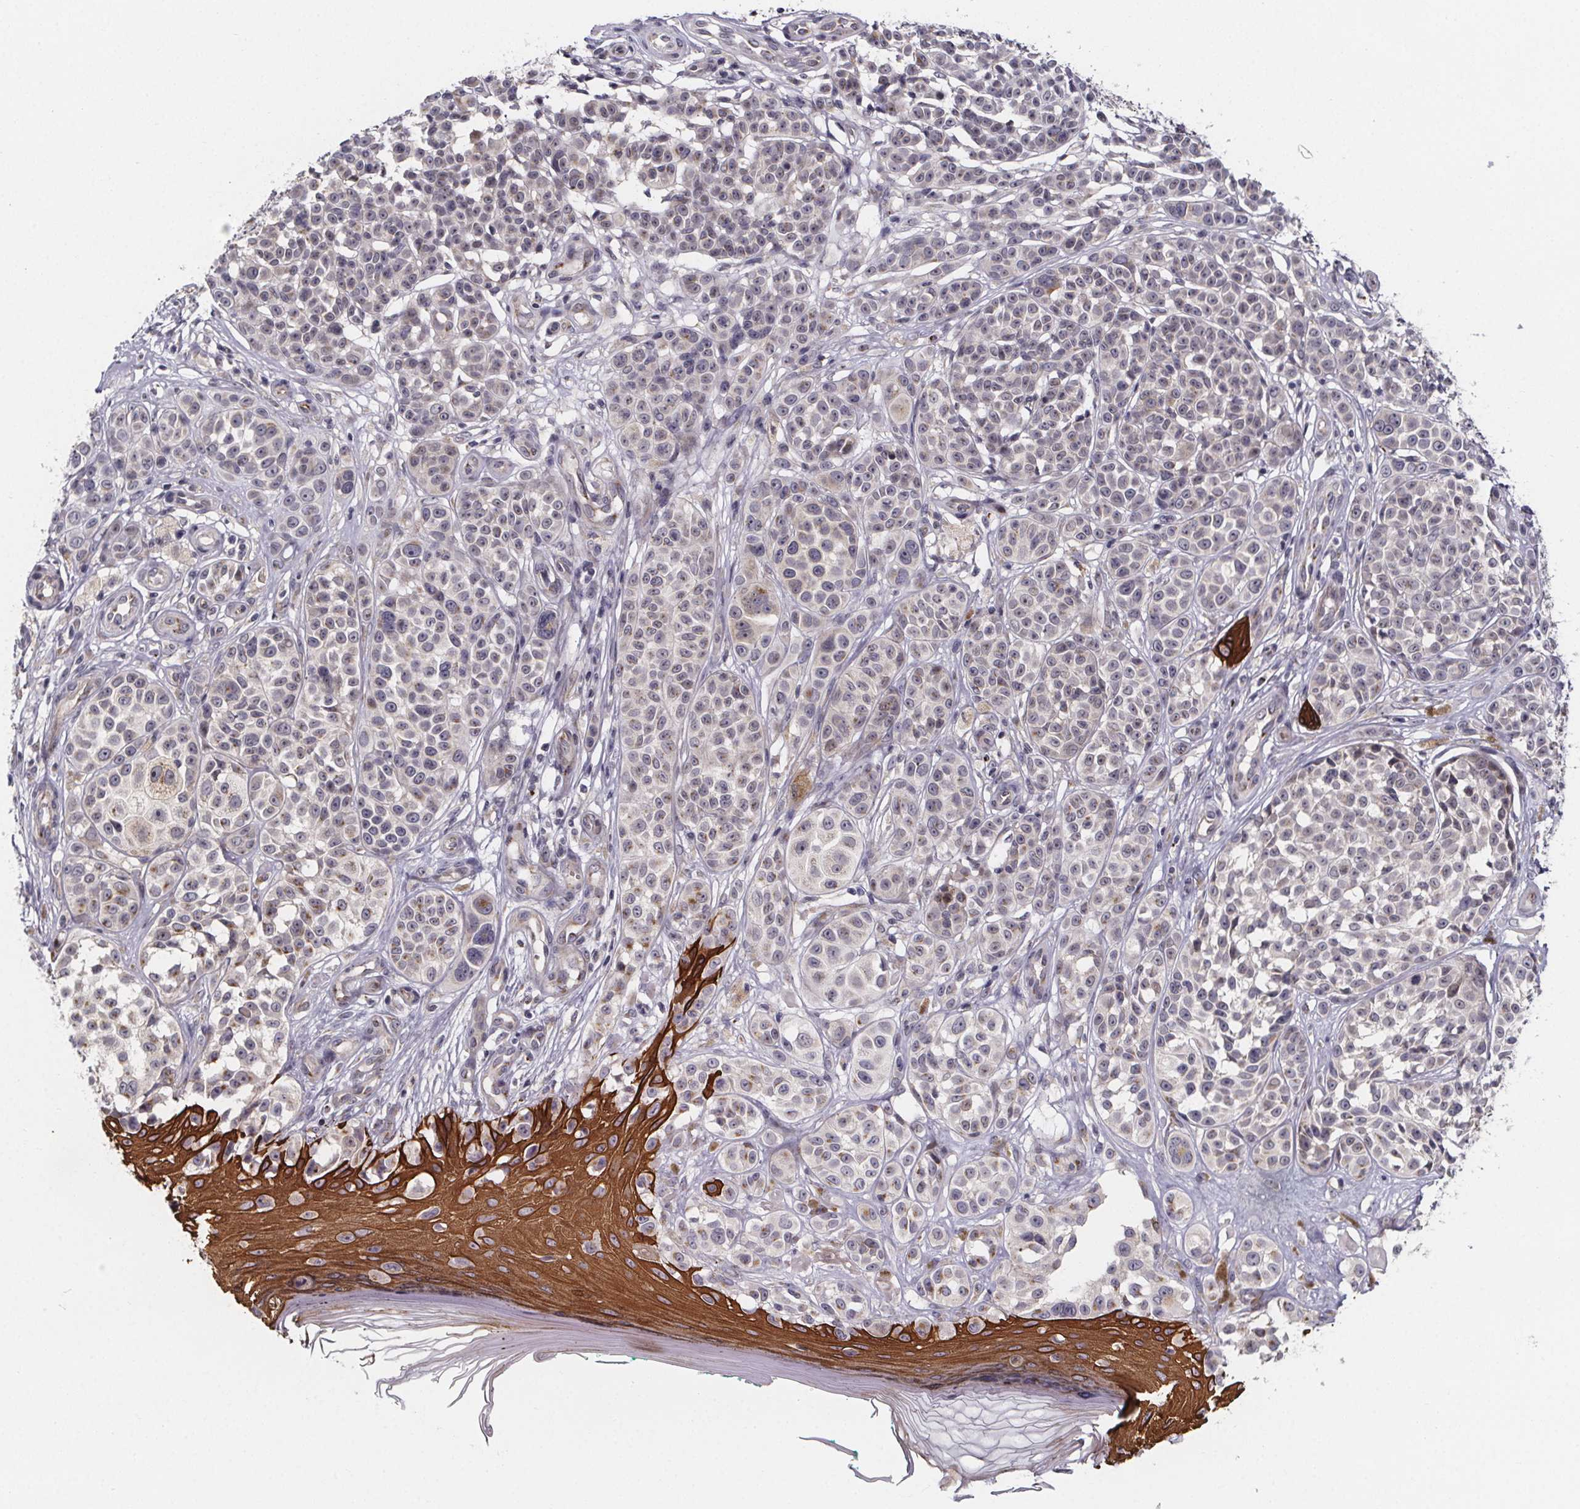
{"staining": {"intensity": "negative", "quantity": "none", "location": "none"}, "tissue": "melanoma", "cell_type": "Tumor cells", "image_type": "cancer", "snomed": [{"axis": "morphology", "description": "Malignant melanoma, NOS"}, {"axis": "topography", "description": "Skin"}], "caption": "The immunohistochemistry photomicrograph has no significant staining in tumor cells of melanoma tissue.", "gene": "NDST1", "patient": {"sex": "female", "age": 90}}